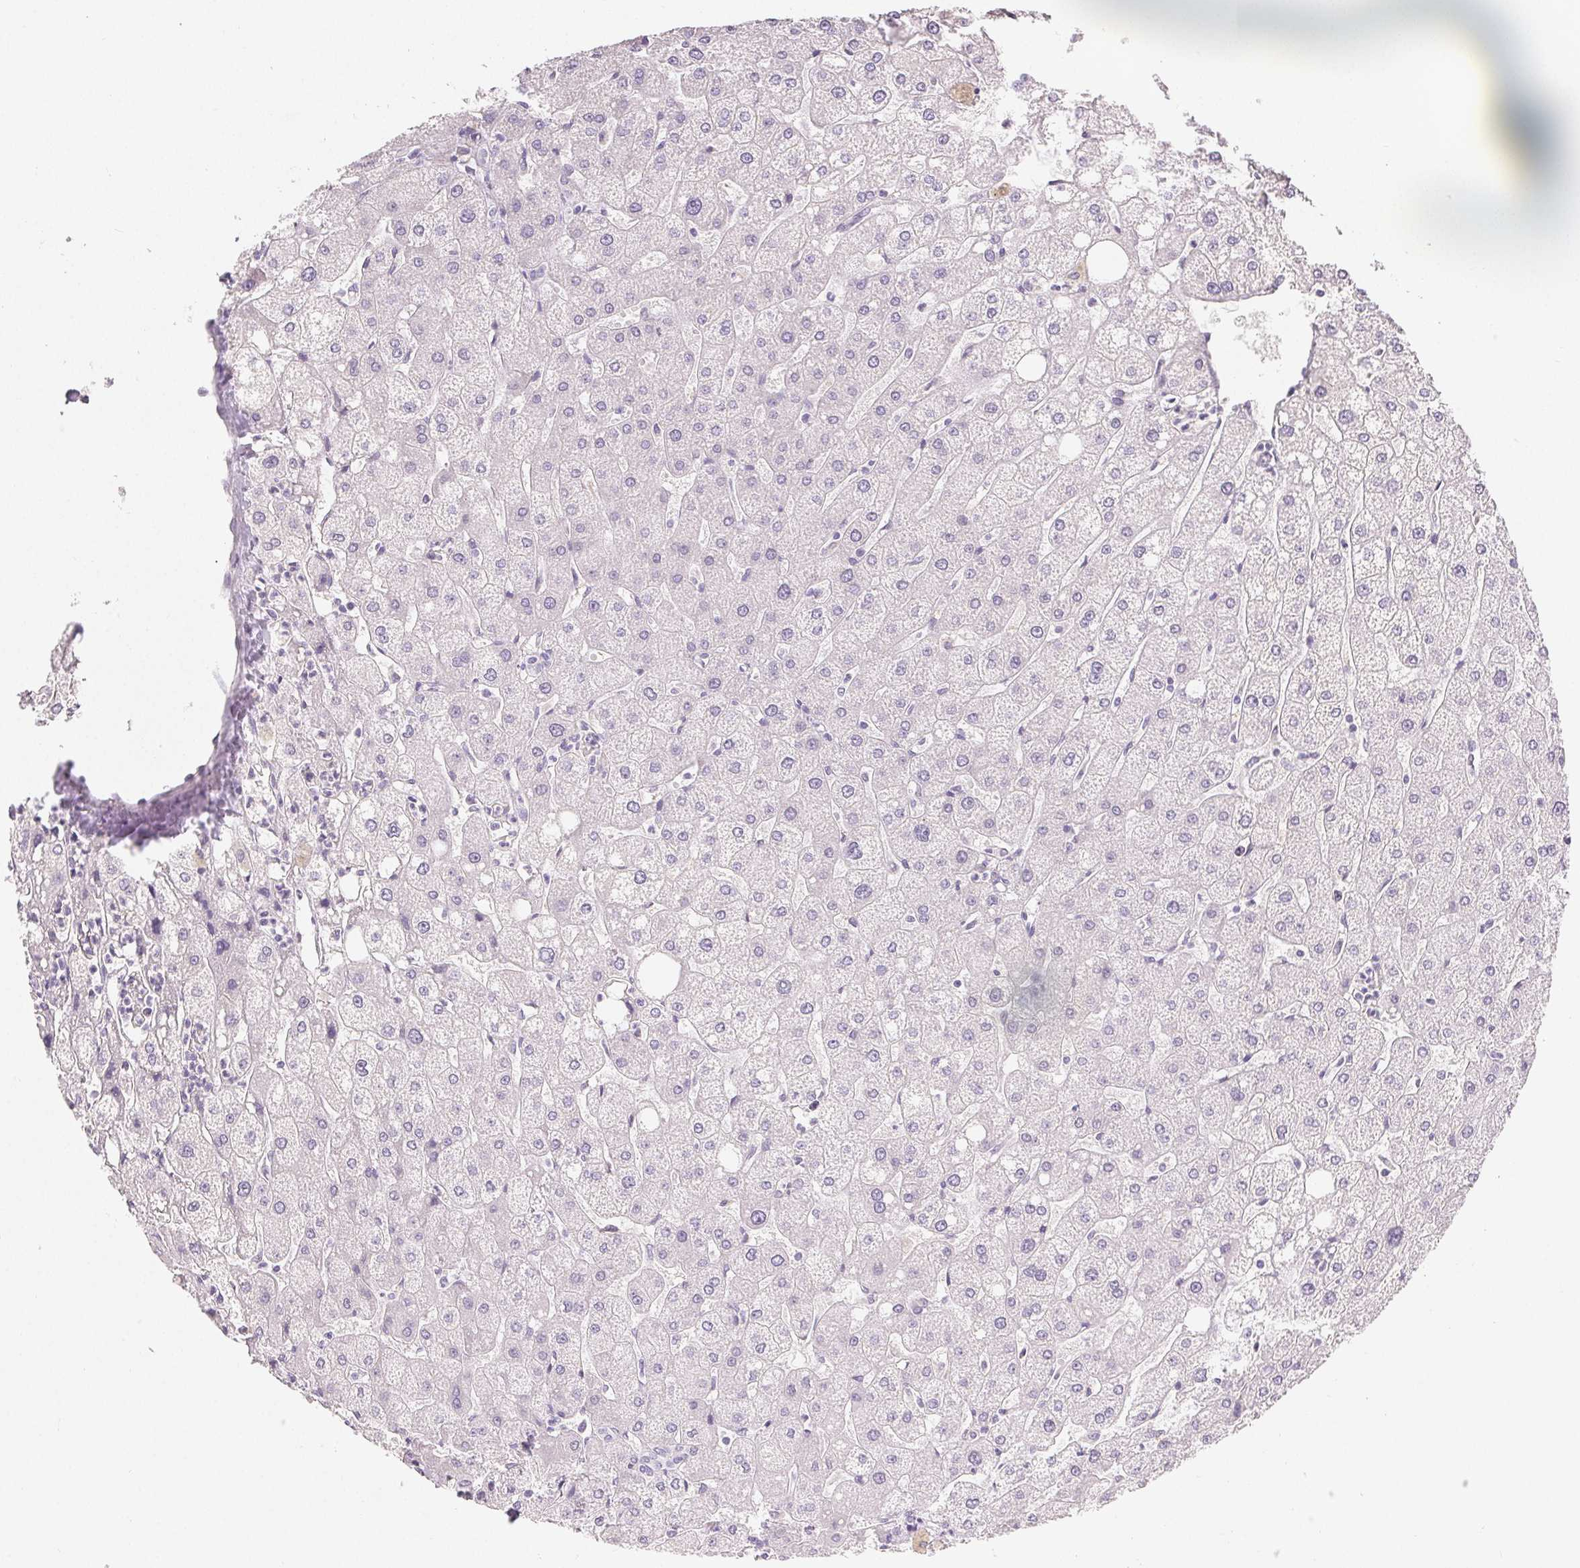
{"staining": {"intensity": "negative", "quantity": "none", "location": "none"}, "tissue": "liver", "cell_type": "Cholangiocytes", "image_type": "normal", "snomed": [{"axis": "morphology", "description": "Normal tissue, NOS"}, {"axis": "topography", "description": "Liver"}], "caption": "DAB (3,3'-diaminobenzidine) immunohistochemical staining of benign human liver shows no significant expression in cholangiocytes.", "gene": "MIOX", "patient": {"sex": "male", "age": 67}}